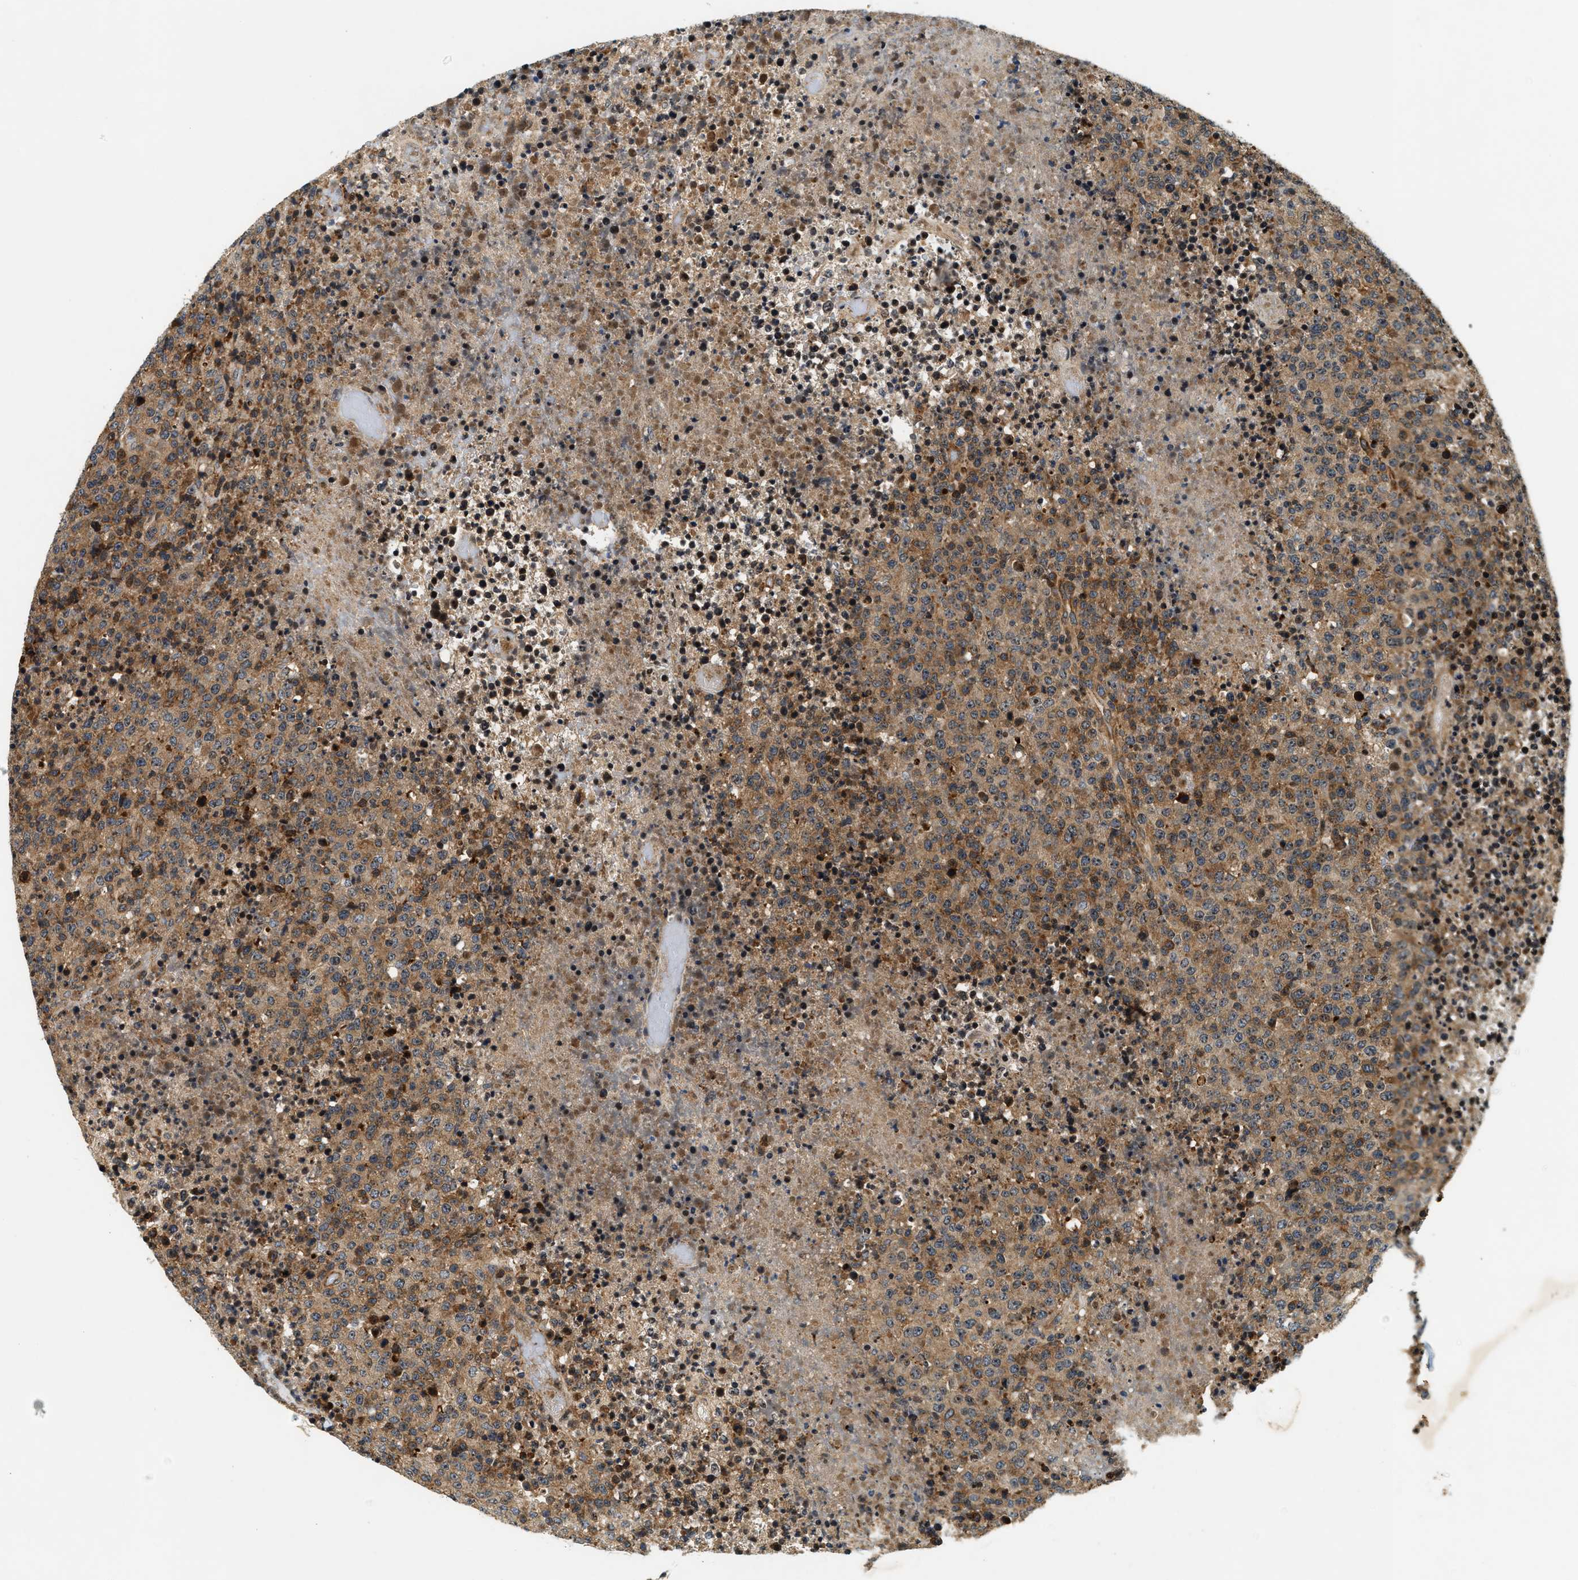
{"staining": {"intensity": "moderate", "quantity": ">75%", "location": "cytoplasmic/membranous"}, "tissue": "lymphoma", "cell_type": "Tumor cells", "image_type": "cancer", "snomed": [{"axis": "morphology", "description": "Malignant lymphoma, non-Hodgkin's type, High grade"}, {"axis": "topography", "description": "Lymph node"}], "caption": "Lymphoma was stained to show a protein in brown. There is medium levels of moderate cytoplasmic/membranous staining in approximately >75% of tumor cells.", "gene": "SAMD9", "patient": {"sex": "male", "age": 13}}